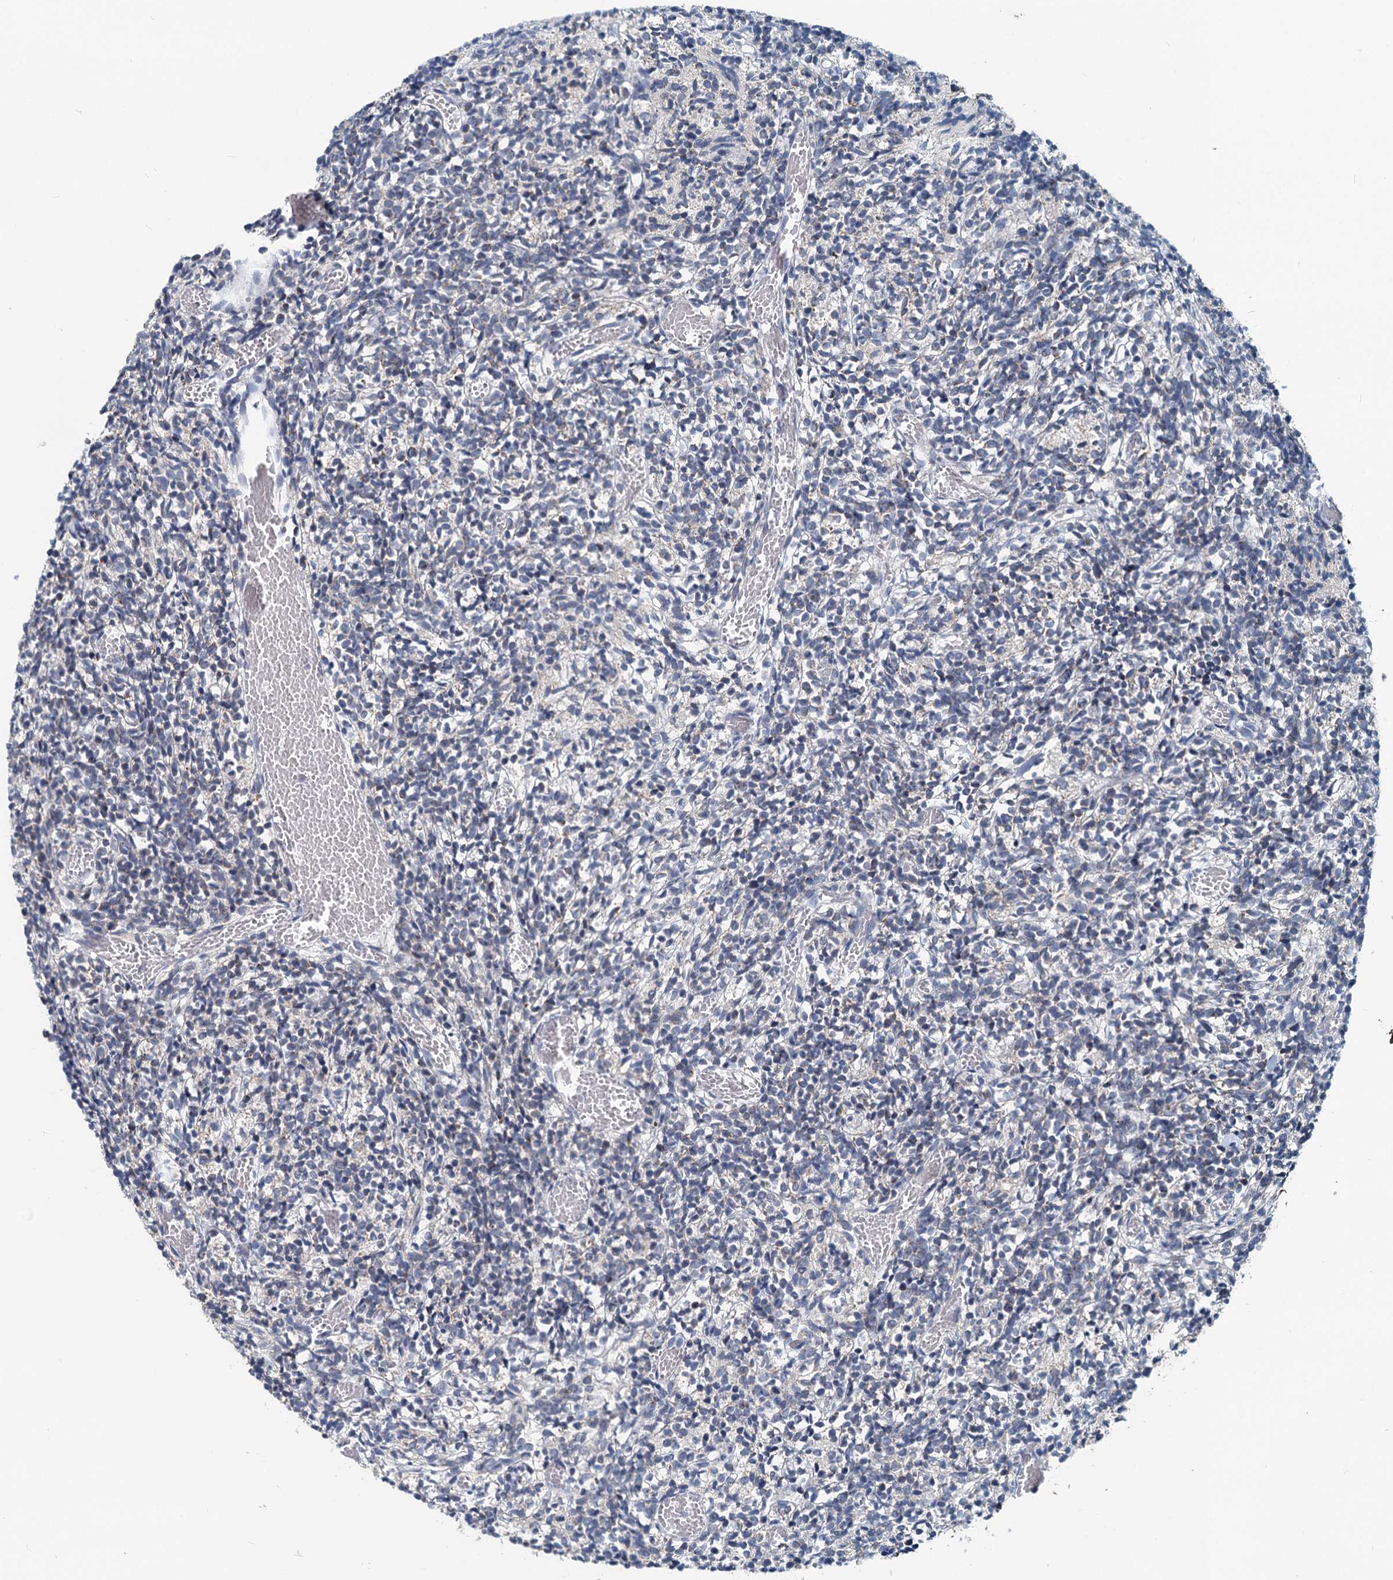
{"staining": {"intensity": "moderate", "quantity": "<25%", "location": "cytoplasmic/membranous"}, "tissue": "glioma", "cell_type": "Tumor cells", "image_type": "cancer", "snomed": [{"axis": "morphology", "description": "Glioma, malignant, Low grade"}, {"axis": "topography", "description": "Brain"}], "caption": "Protein staining shows moderate cytoplasmic/membranous staining in approximately <25% of tumor cells in glioma.", "gene": "RITA1", "patient": {"sex": "female", "age": 1}}